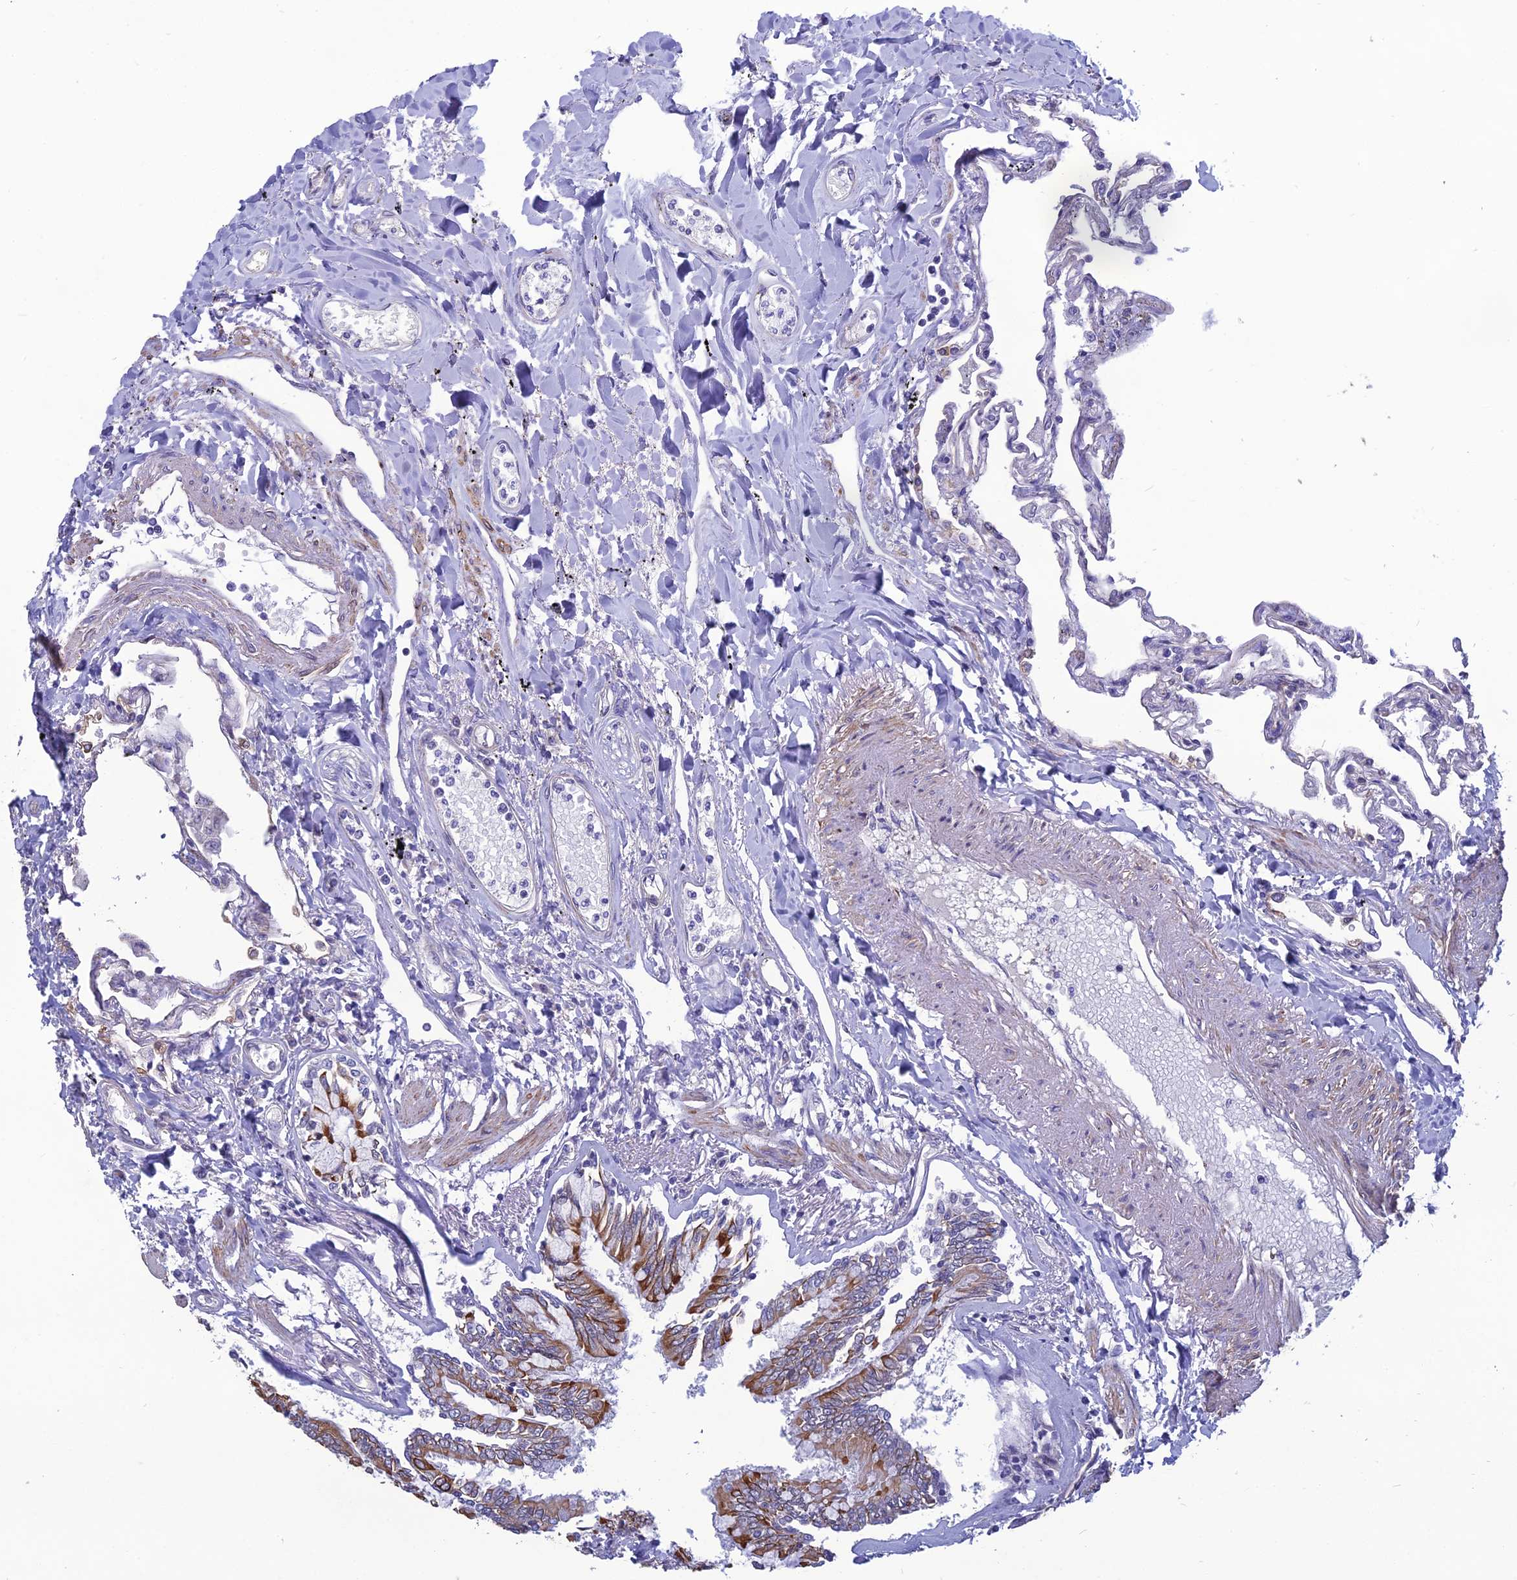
{"staining": {"intensity": "weak", "quantity": "<25%", "location": "cytoplasmic/membranous"}, "tissue": "lung", "cell_type": "Alveolar cells", "image_type": "normal", "snomed": [{"axis": "morphology", "description": "Normal tissue, NOS"}, {"axis": "topography", "description": "Lung"}], "caption": "Immunohistochemistry photomicrograph of unremarkable lung stained for a protein (brown), which displays no staining in alveolar cells.", "gene": "LZTS2", "patient": {"sex": "female", "age": 67}}